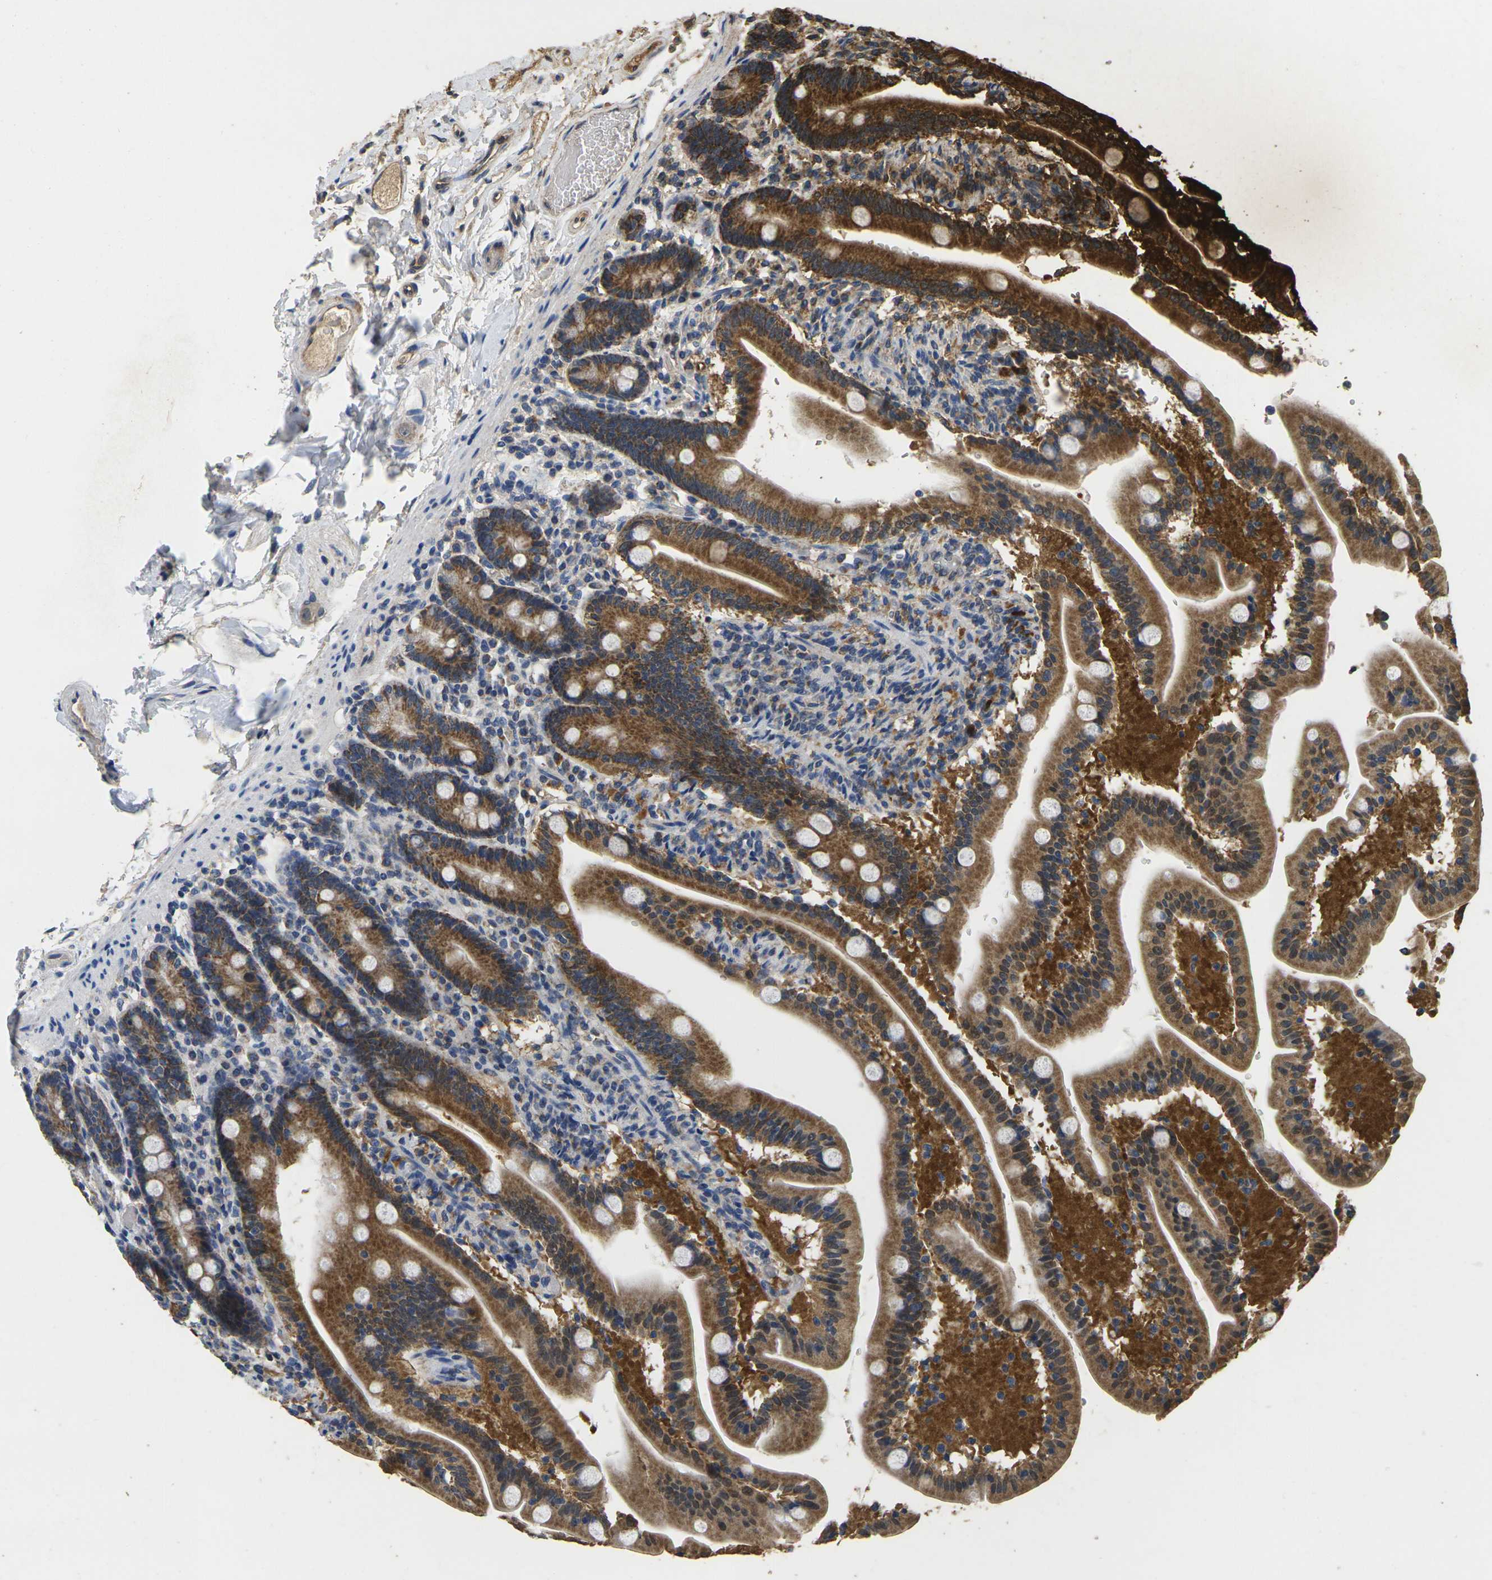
{"staining": {"intensity": "strong", "quantity": ">75%", "location": "cytoplasmic/membranous,nuclear"}, "tissue": "duodenum", "cell_type": "Glandular cells", "image_type": "normal", "snomed": [{"axis": "morphology", "description": "Normal tissue, NOS"}, {"axis": "topography", "description": "Duodenum"}], "caption": "Duodenum stained with DAB immunohistochemistry demonstrates high levels of strong cytoplasmic/membranous,nuclear positivity in approximately >75% of glandular cells. (brown staining indicates protein expression, while blue staining denotes nuclei).", "gene": "MAPK11", "patient": {"sex": "male", "age": 54}}